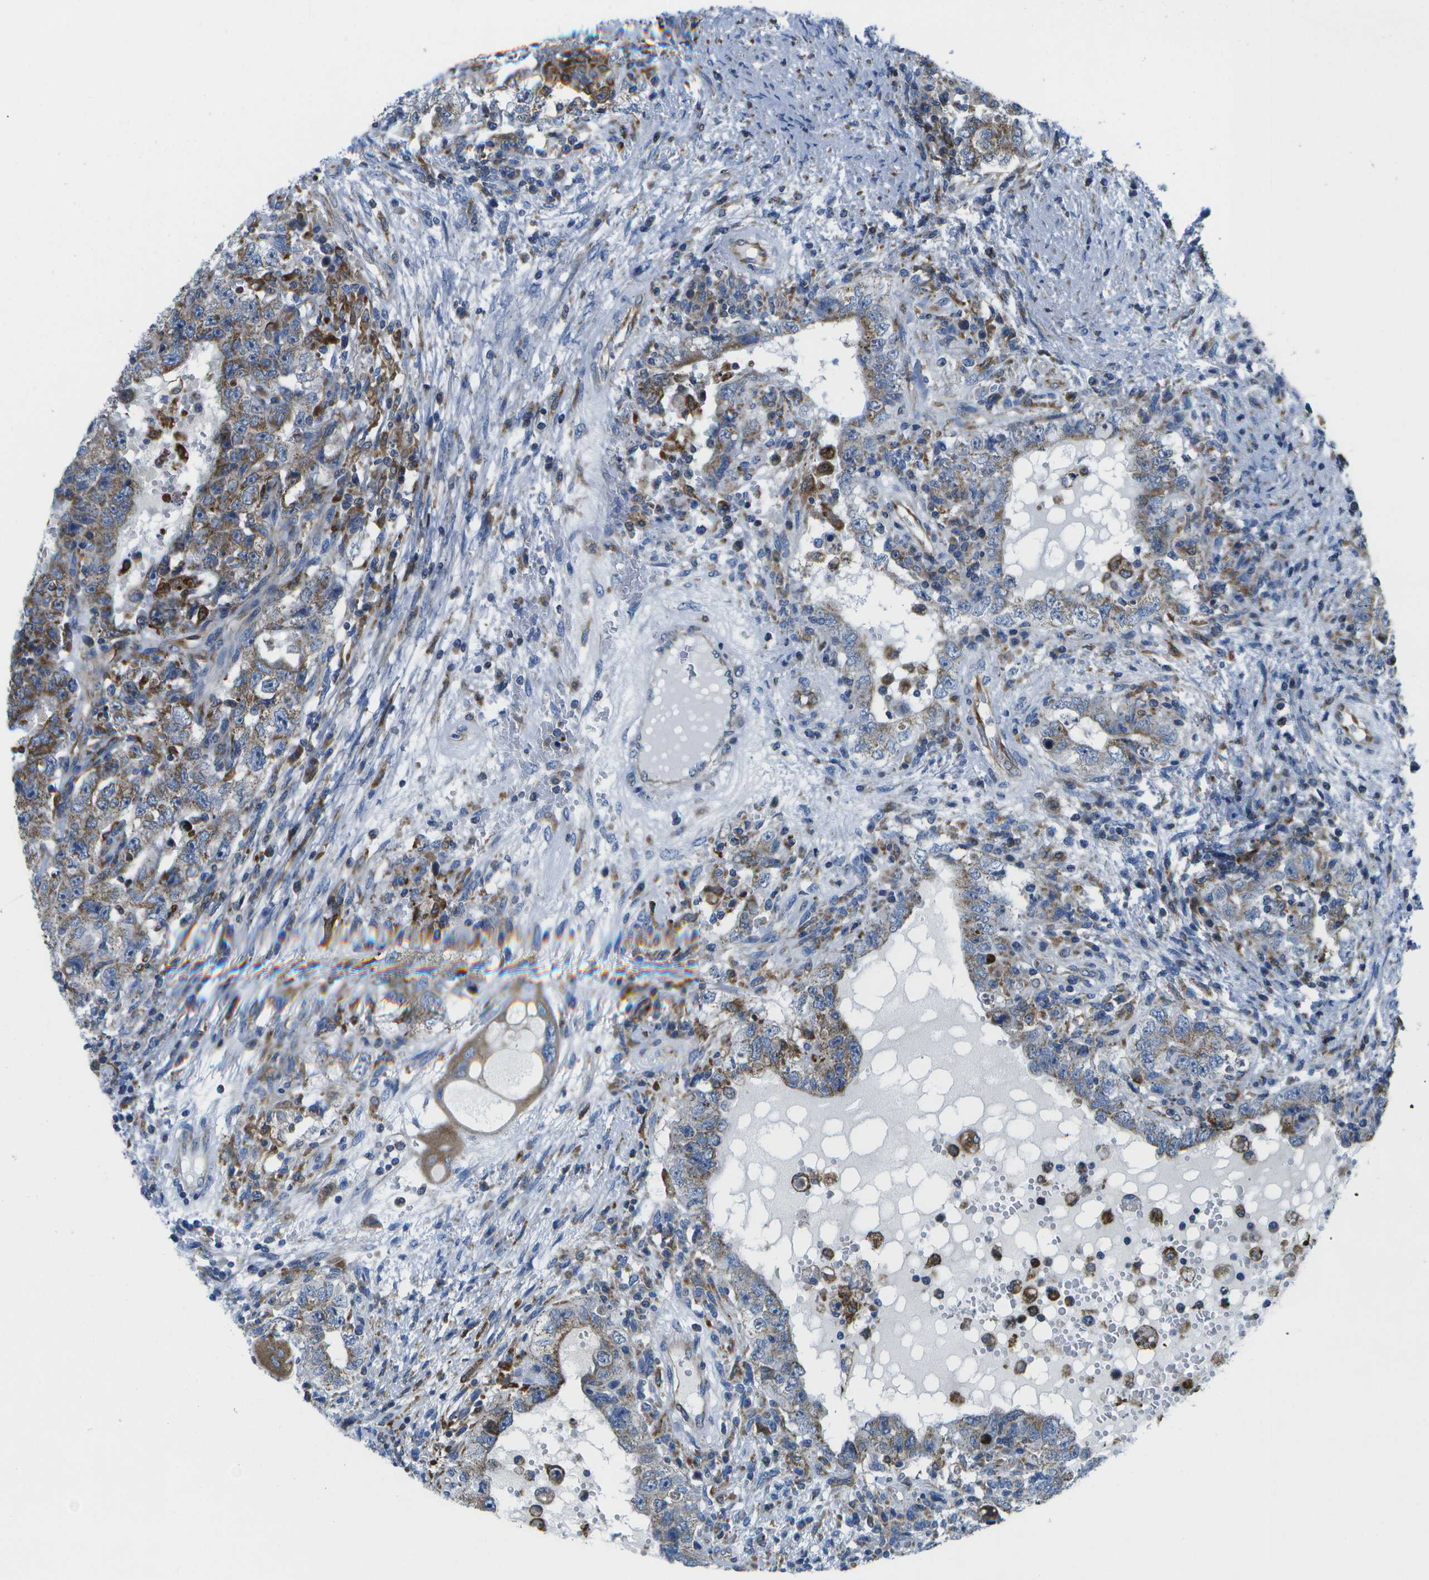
{"staining": {"intensity": "moderate", "quantity": "25%-75%", "location": "cytoplasmic/membranous"}, "tissue": "testis cancer", "cell_type": "Tumor cells", "image_type": "cancer", "snomed": [{"axis": "morphology", "description": "Carcinoma, Embryonal, NOS"}, {"axis": "topography", "description": "Testis"}], "caption": "The image reveals immunohistochemical staining of embryonal carcinoma (testis). There is moderate cytoplasmic/membranous positivity is seen in about 25%-75% of tumor cells.", "gene": "GDF5", "patient": {"sex": "male", "age": 26}}